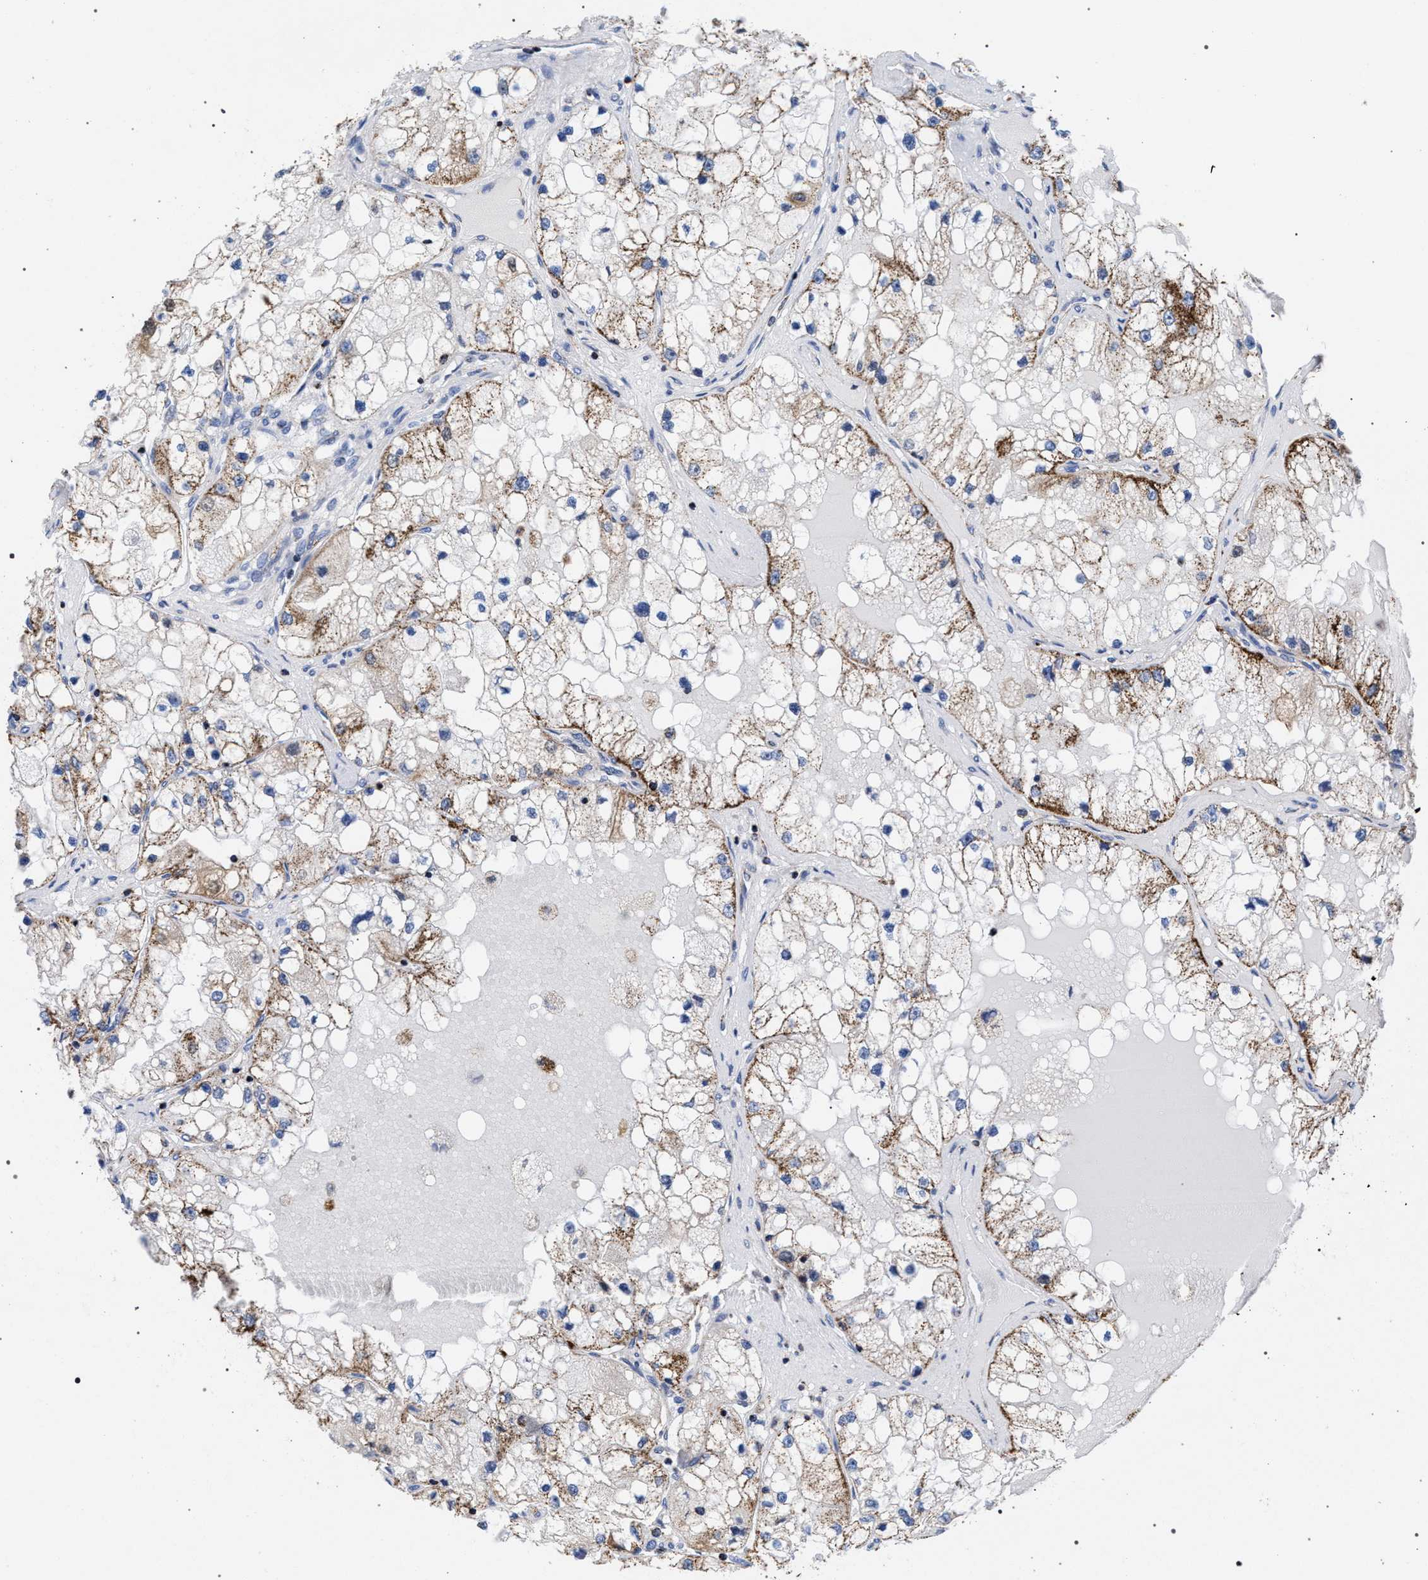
{"staining": {"intensity": "moderate", "quantity": ">75%", "location": "cytoplasmic/membranous"}, "tissue": "renal cancer", "cell_type": "Tumor cells", "image_type": "cancer", "snomed": [{"axis": "morphology", "description": "Adenocarcinoma, NOS"}, {"axis": "topography", "description": "Kidney"}], "caption": "A brown stain highlights moderate cytoplasmic/membranous positivity of a protein in human adenocarcinoma (renal) tumor cells.", "gene": "ACADS", "patient": {"sex": "male", "age": 68}}